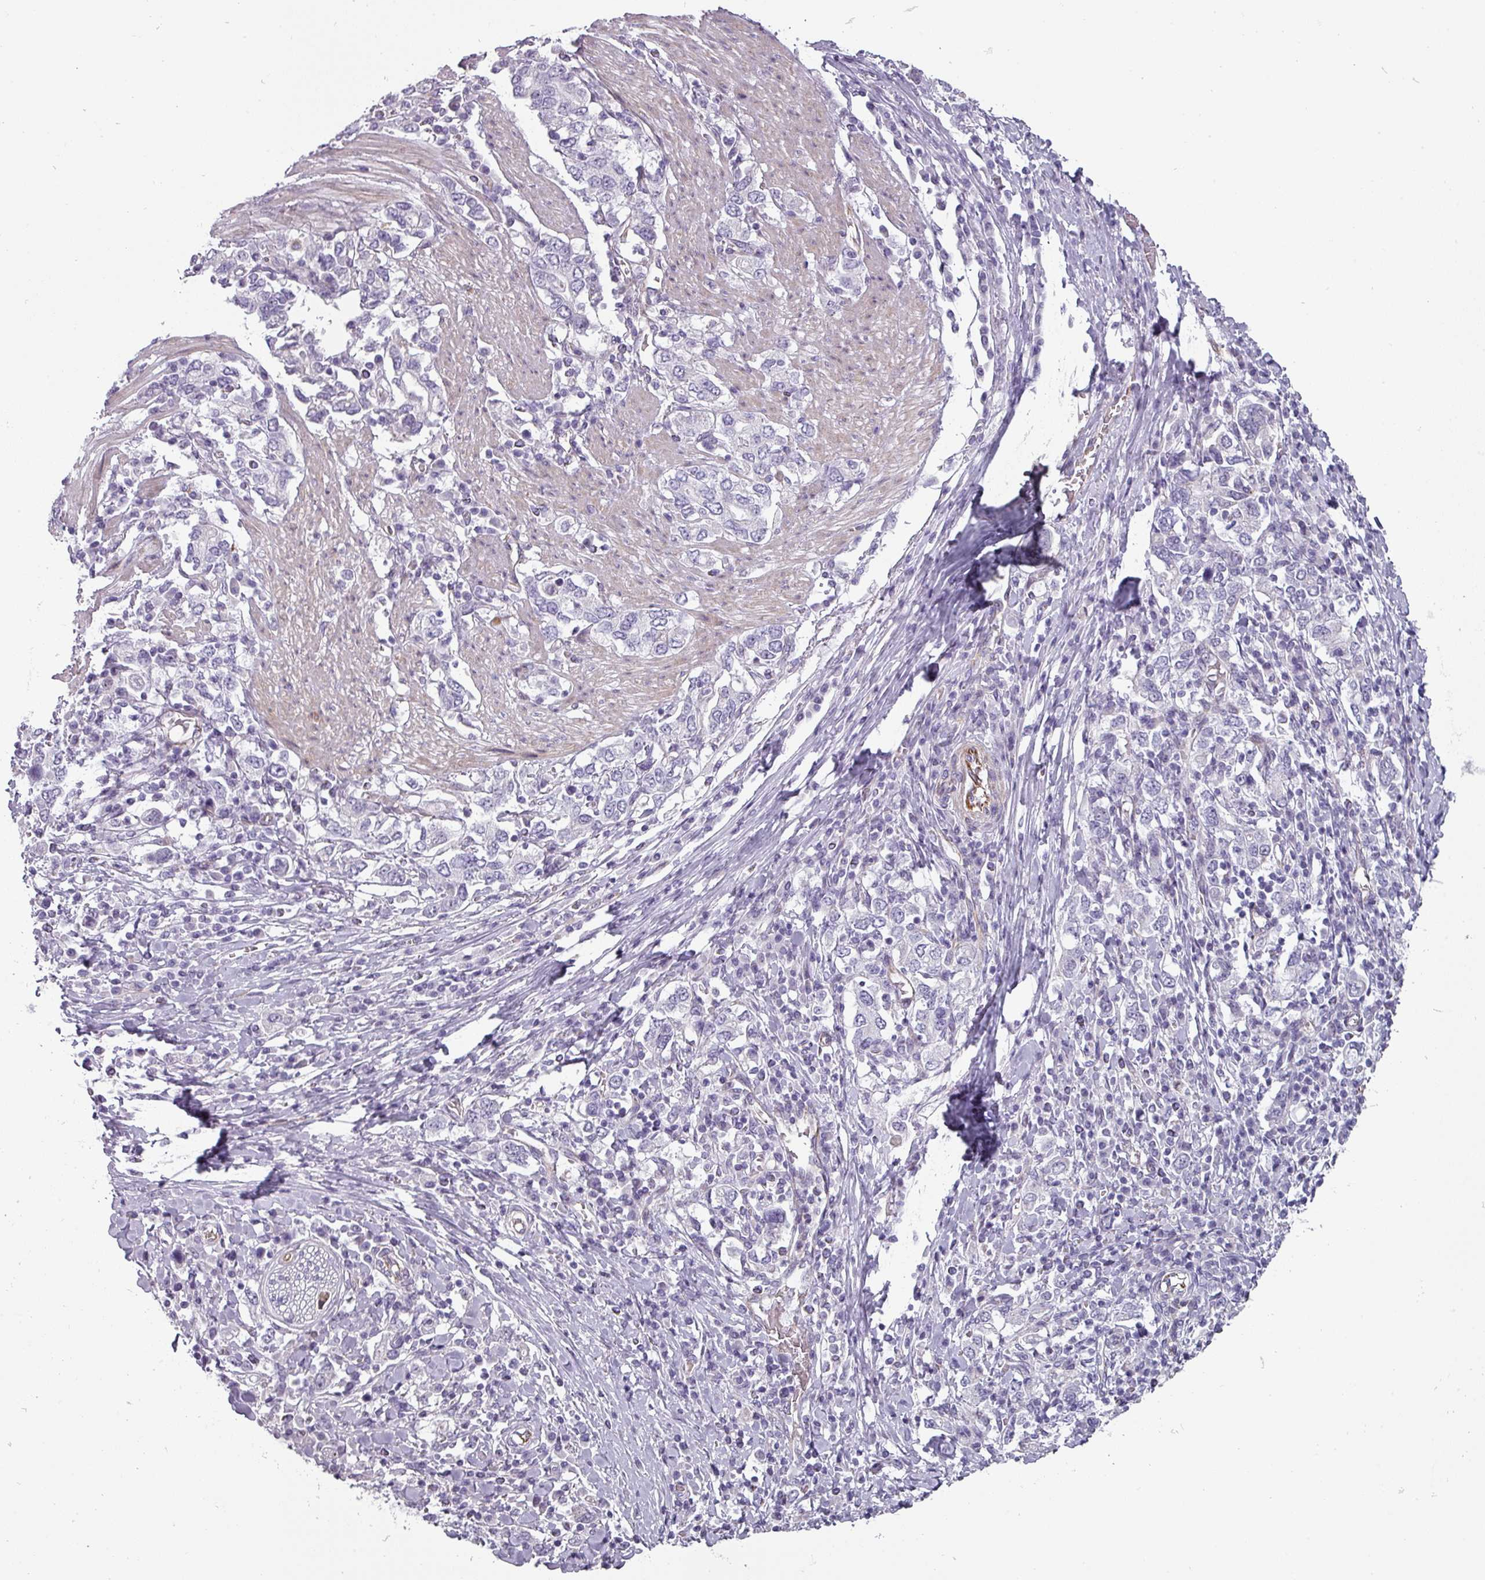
{"staining": {"intensity": "negative", "quantity": "none", "location": "none"}, "tissue": "stomach cancer", "cell_type": "Tumor cells", "image_type": "cancer", "snomed": [{"axis": "morphology", "description": "Adenocarcinoma, NOS"}, {"axis": "topography", "description": "Stomach, upper"}, {"axis": "topography", "description": "Stomach"}], "caption": "This is an immunohistochemistry image of human stomach adenocarcinoma. There is no staining in tumor cells.", "gene": "CHRDL1", "patient": {"sex": "male", "age": 62}}